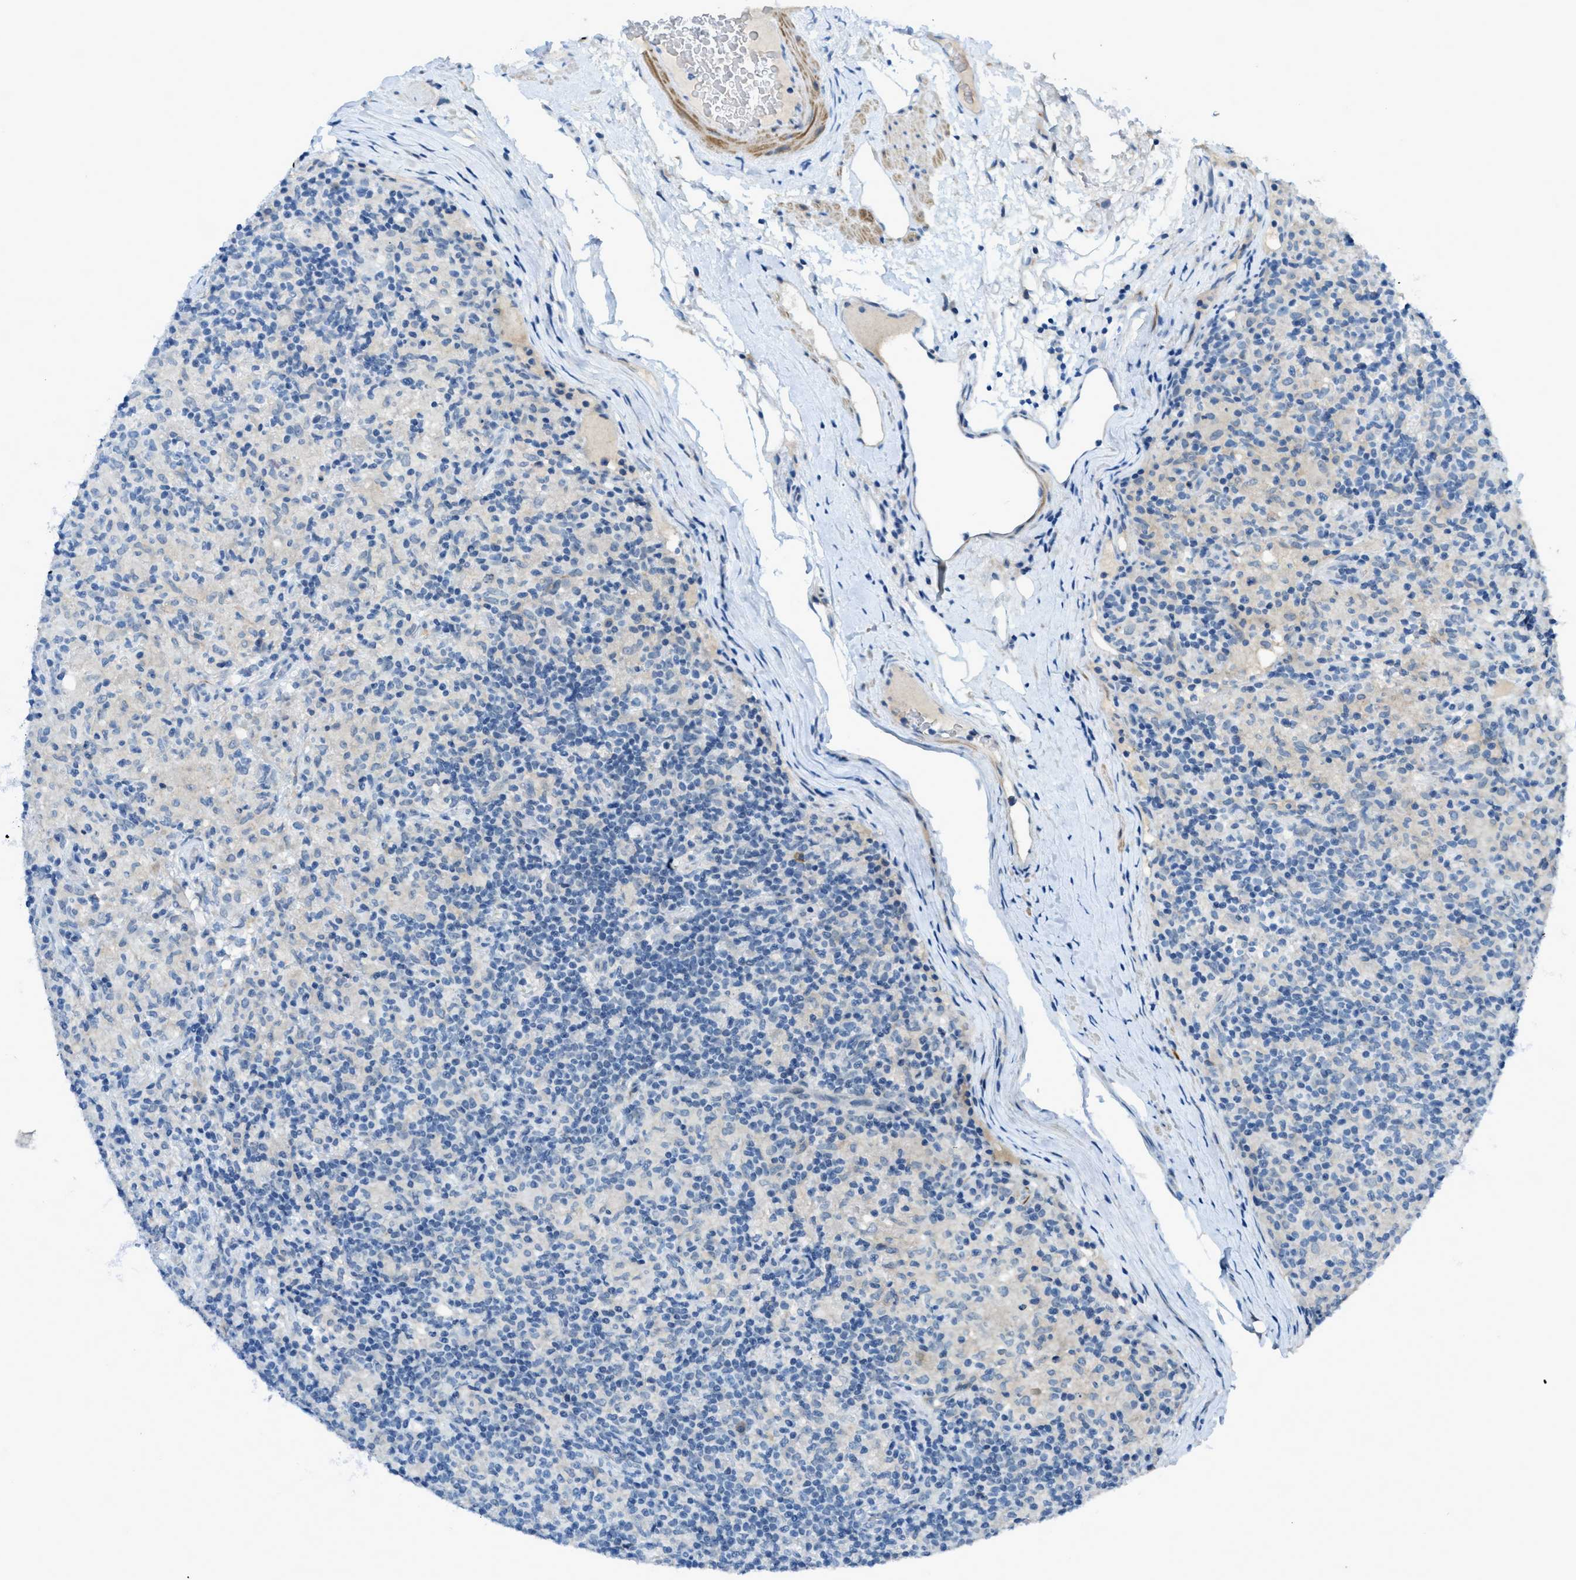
{"staining": {"intensity": "negative", "quantity": "none", "location": "none"}, "tissue": "lymphoma", "cell_type": "Tumor cells", "image_type": "cancer", "snomed": [{"axis": "morphology", "description": "Hodgkin's disease, NOS"}, {"axis": "topography", "description": "Lymph node"}], "caption": "Tumor cells are negative for brown protein staining in Hodgkin's disease.", "gene": "KLHL8", "patient": {"sex": "male", "age": 70}}